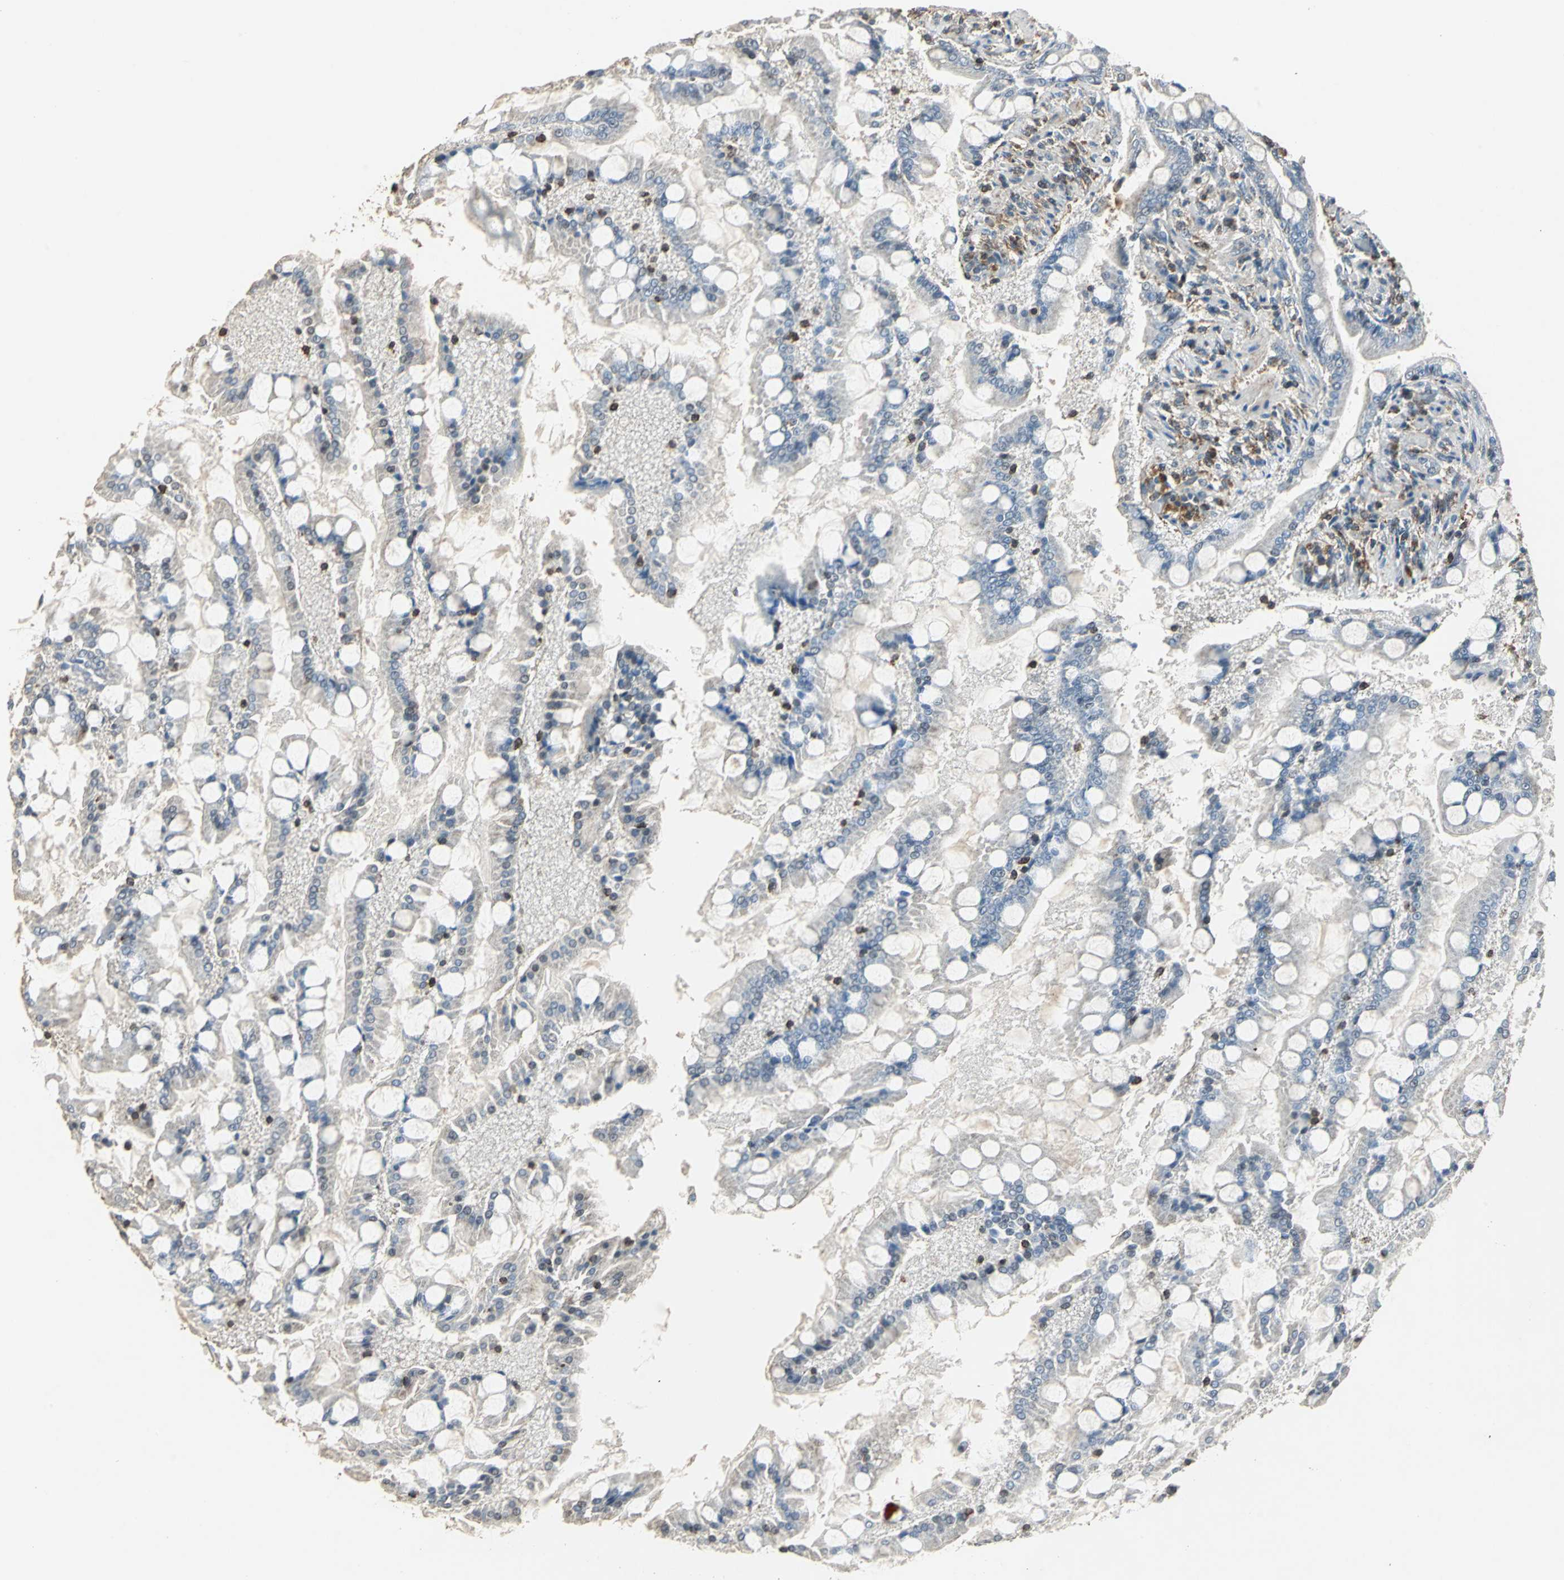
{"staining": {"intensity": "weak", "quantity": "25%-75%", "location": "cytoplasmic/membranous"}, "tissue": "small intestine", "cell_type": "Glandular cells", "image_type": "normal", "snomed": [{"axis": "morphology", "description": "Normal tissue, NOS"}, {"axis": "topography", "description": "Small intestine"}], "caption": "A high-resolution histopathology image shows immunohistochemistry (IHC) staining of unremarkable small intestine, which exhibits weak cytoplasmic/membranous positivity in approximately 25%-75% of glandular cells.", "gene": "DNAJB4", "patient": {"sex": "male", "age": 41}}